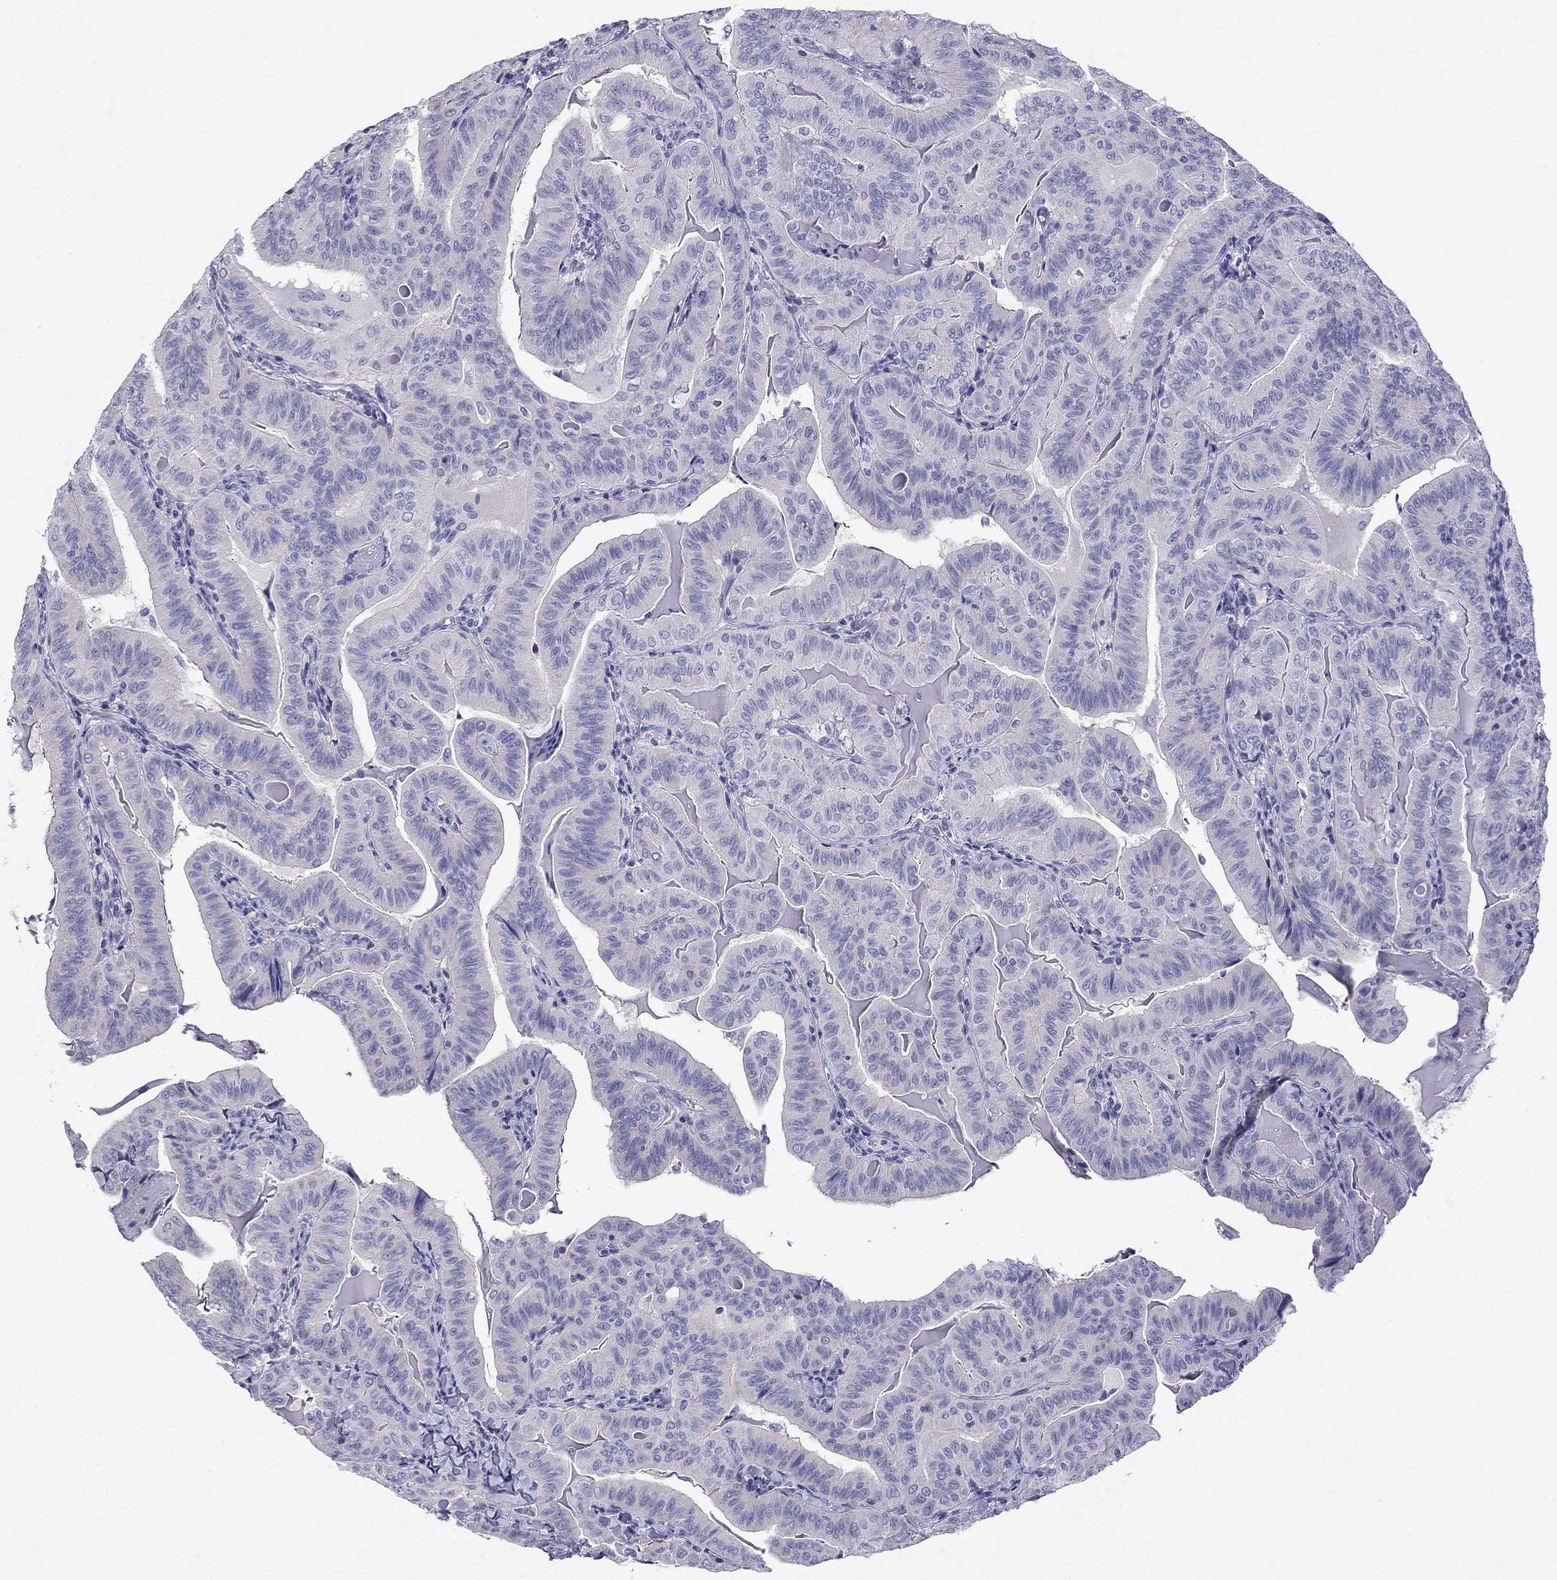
{"staining": {"intensity": "negative", "quantity": "none", "location": "none"}, "tissue": "thyroid cancer", "cell_type": "Tumor cells", "image_type": "cancer", "snomed": [{"axis": "morphology", "description": "Papillary adenocarcinoma, NOS"}, {"axis": "topography", "description": "Thyroid gland"}], "caption": "Immunohistochemistry (IHC) of thyroid cancer (papillary adenocarcinoma) demonstrates no staining in tumor cells. (Brightfield microscopy of DAB (3,3'-diaminobenzidine) IHC at high magnification).", "gene": "GNAT3", "patient": {"sex": "female", "age": 68}}